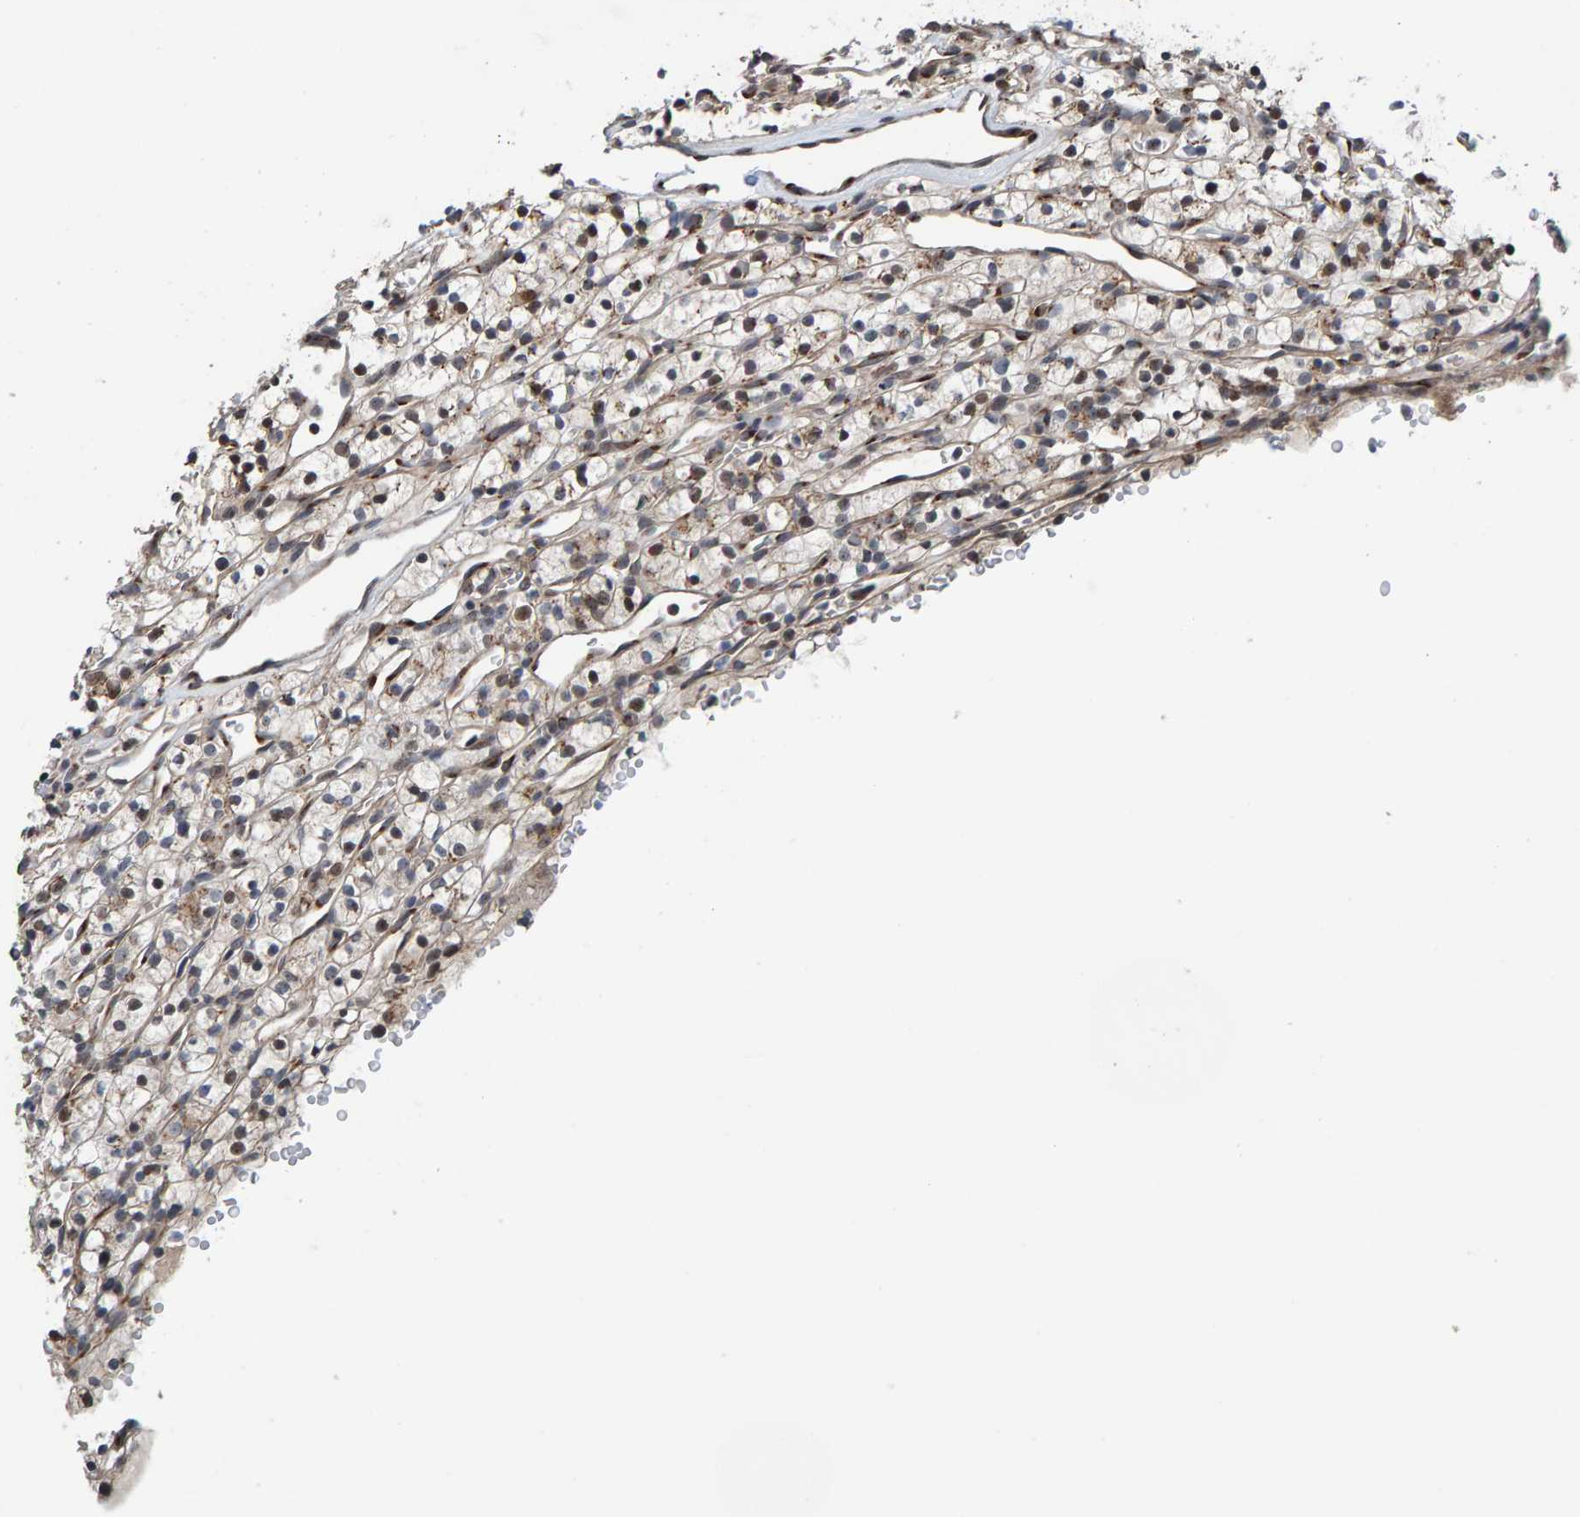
{"staining": {"intensity": "weak", "quantity": ">75%", "location": "cytoplasmic/membranous,nuclear"}, "tissue": "renal cancer", "cell_type": "Tumor cells", "image_type": "cancer", "snomed": [{"axis": "morphology", "description": "Adenocarcinoma, NOS"}, {"axis": "topography", "description": "Kidney"}], "caption": "A low amount of weak cytoplasmic/membranous and nuclear staining is appreciated in approximately >75% of tumor cells in renal cancer (adenocarcinoma) tissue.", "gene": "CCDC25", "patient": {"sex": "female", "age": 57}}